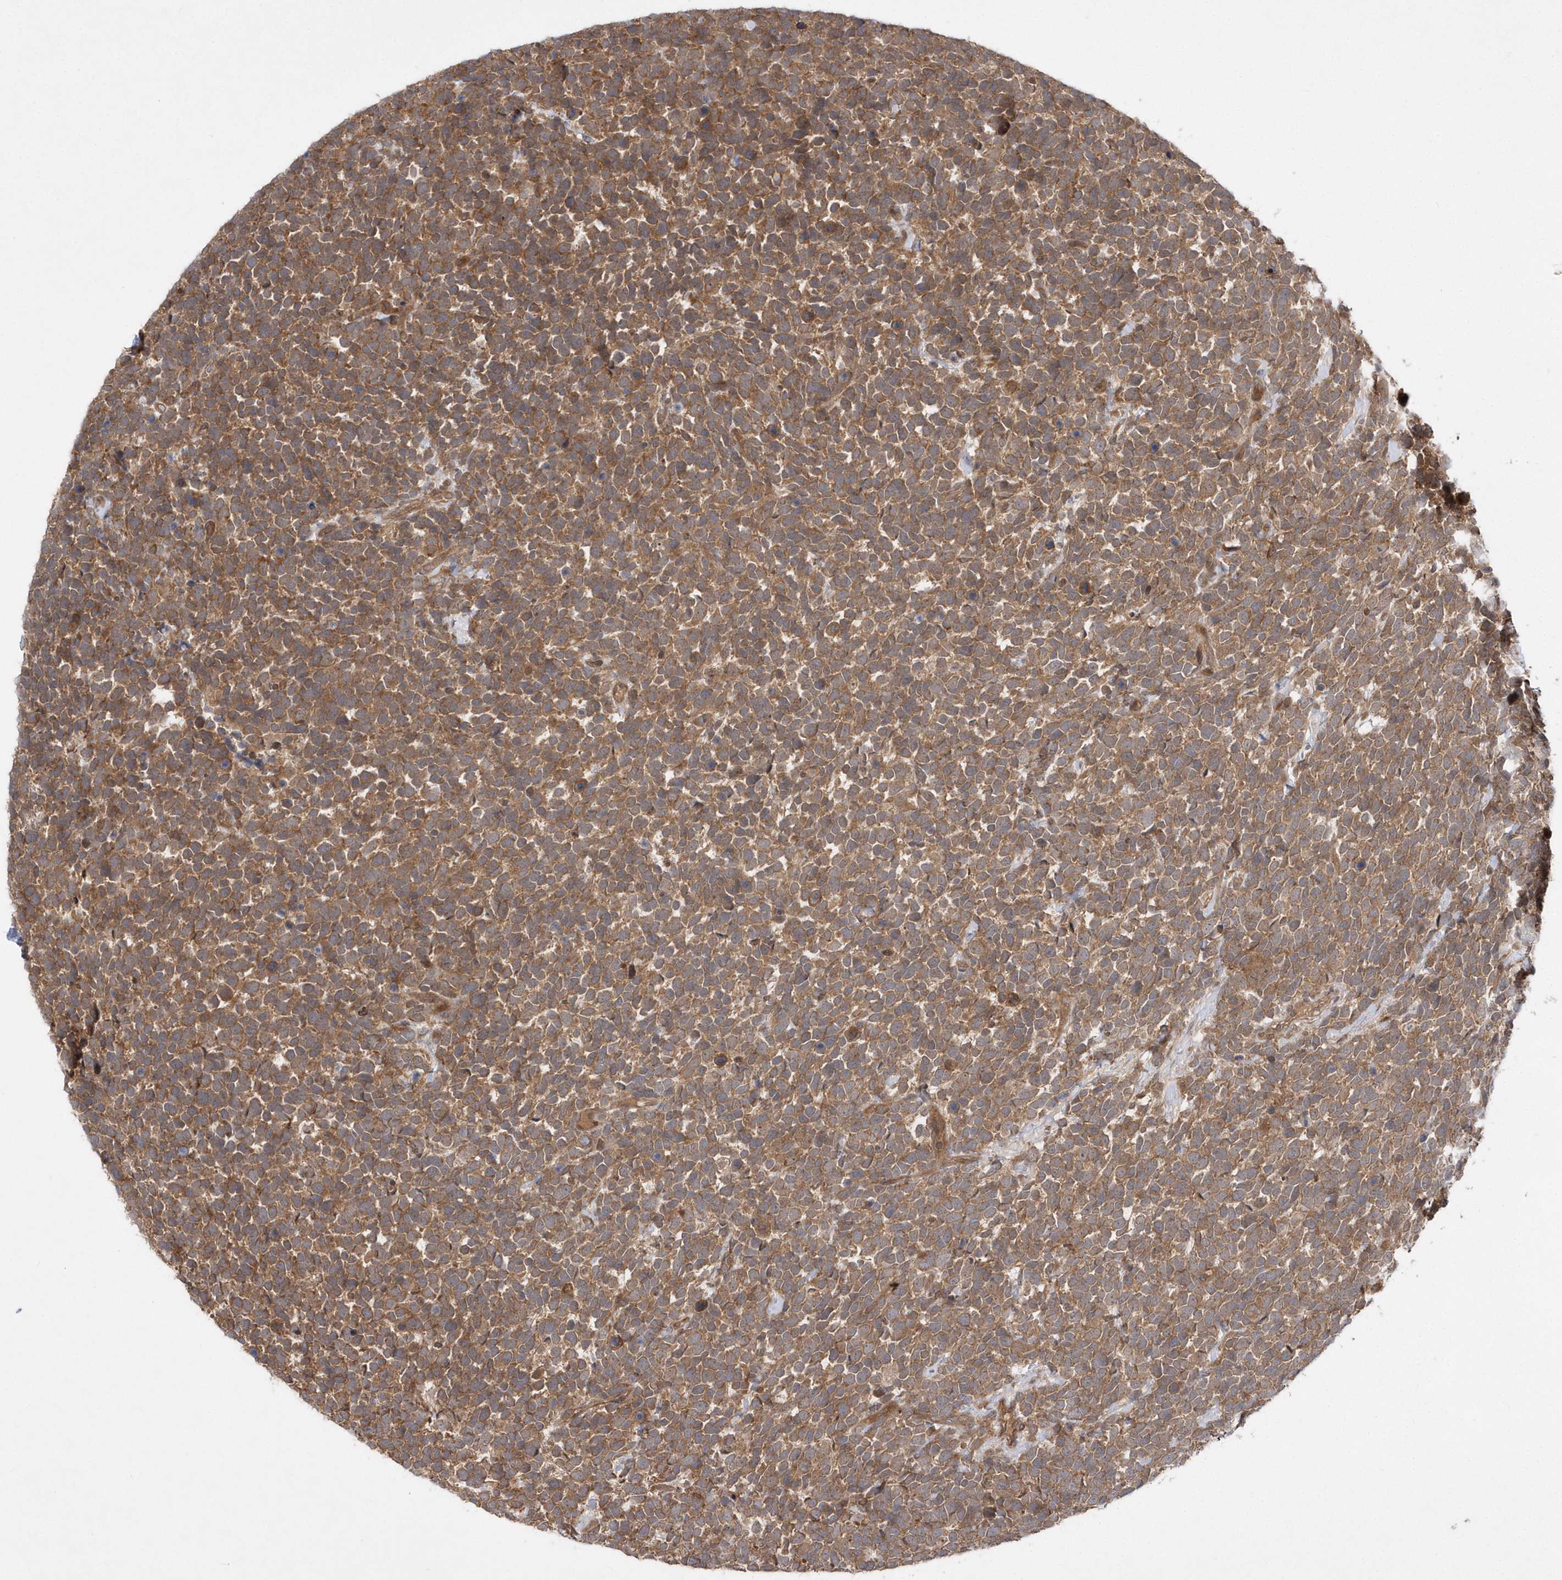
{"staining": {"intensity": "moderate", "quantity": ">75%", "location": "cytoplasmic/membranous"}, "tissue": "urothelial cancer", "cell_type": "Tumor cells", "image_type": "cancer", "snomed": [{"axis": "morphology", "description": "Urothelial carcinoma, High grade"}, {"axis": "topography", "description": "Urinary bladder"}], "caption": "The image shows a brown stain indicating the presence of a protein in the cytoplasmic/membranous of tumor cells in urothelial cancer. (DAB = brown stain, brightfield microscopy at high magnification).", "gene": "GFM2", "patient": {"sex": "female", "age": 82}}